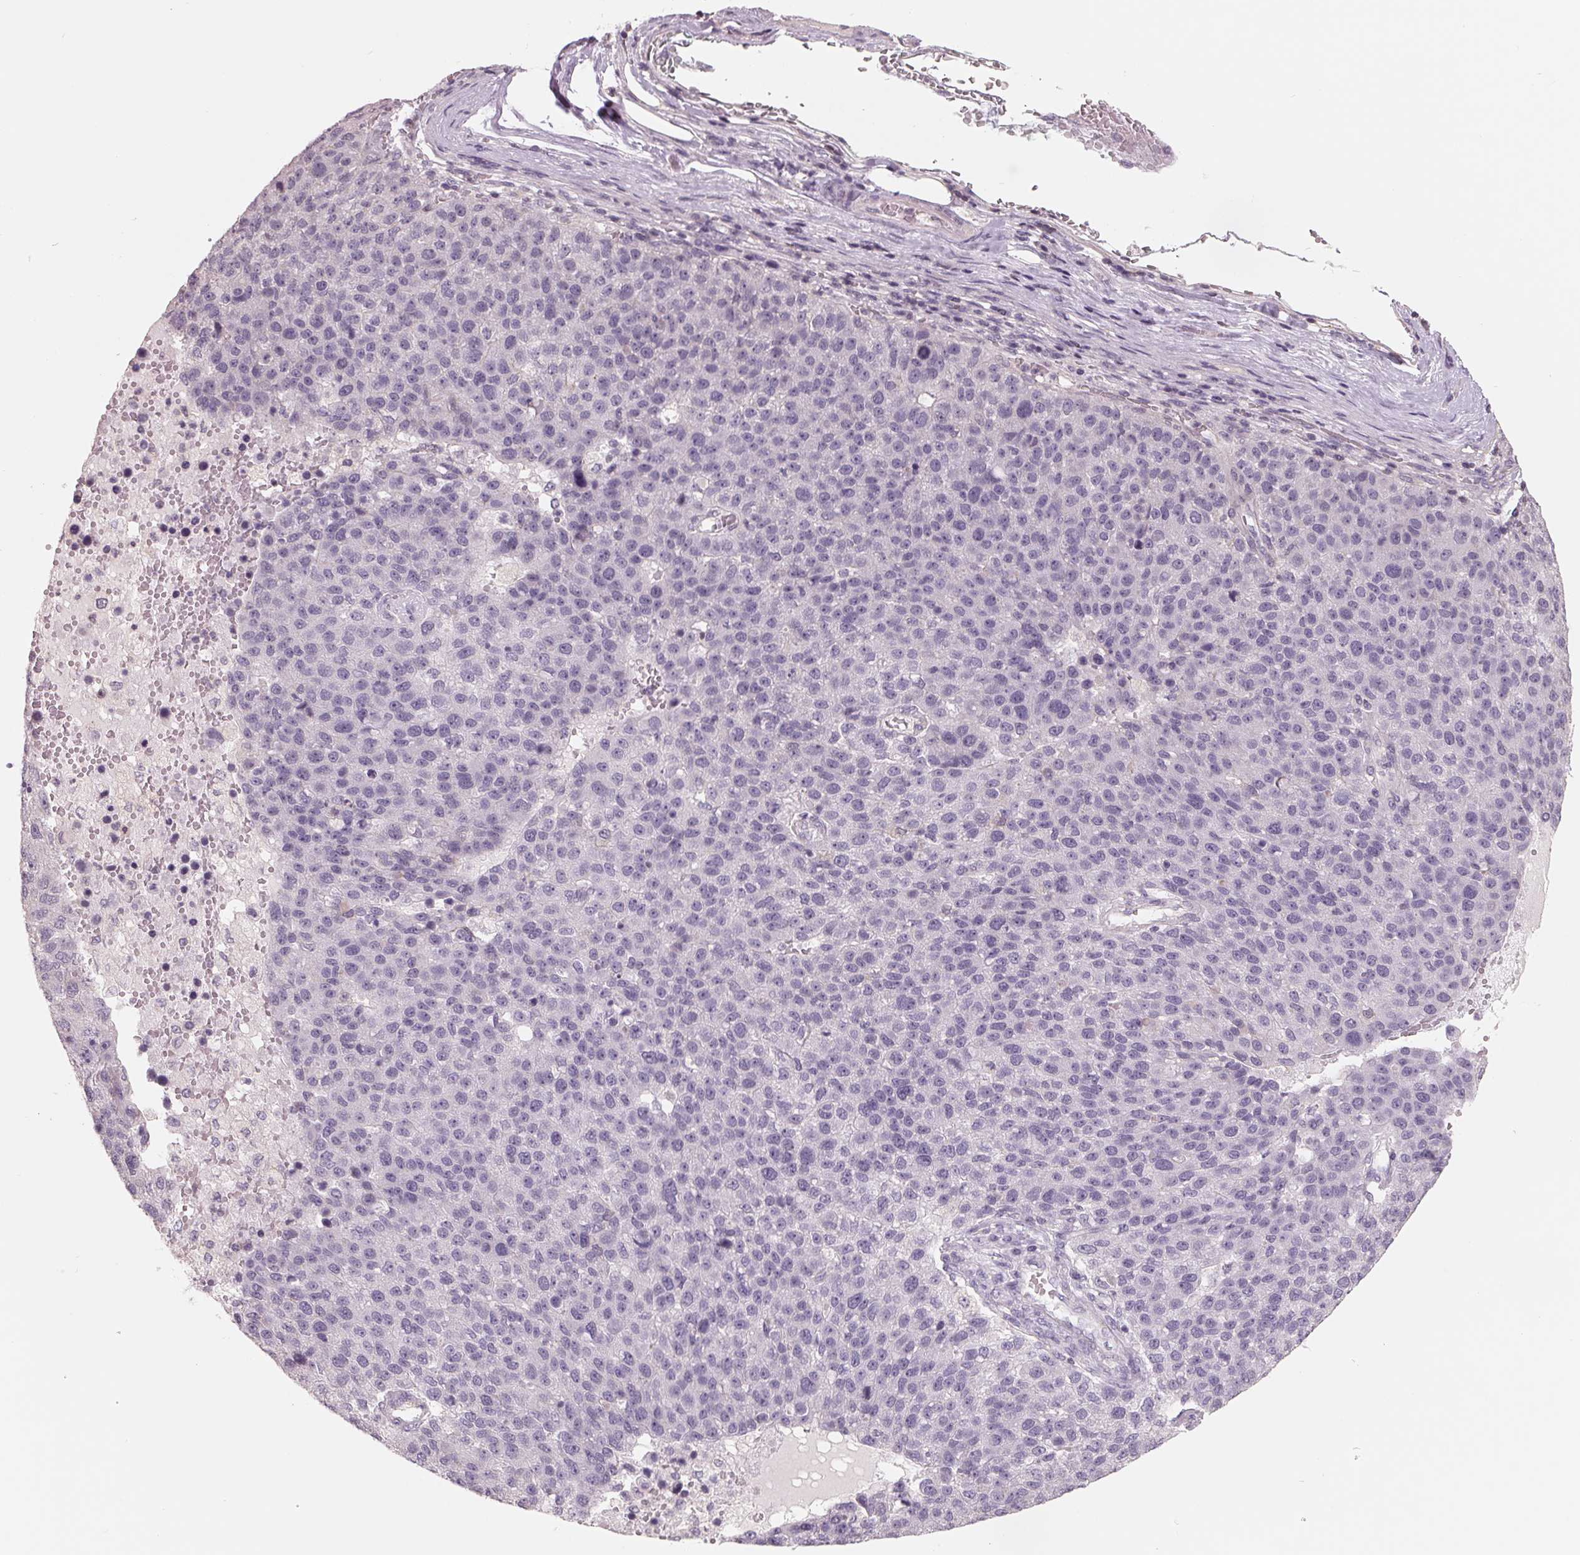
{"staining": {"intensity": "negative", "quantity": "none", "location": "none"}, "tissue": "pancreatic cancer", "cell_type": "Tumor cells", "image_type": "cancer", "snomed": [{"axis": "morphology", "description": "Adenocarcinoma, NOS"}, {"axis": "topography", "description": "Pancreas"}], "caption": "This is a micrograph of IHC staining of pancreatic cancer, which shows no expression in tumor cells. (Immunohistochemistry (ihc), brightfield microscopy, high magnification).", "gene": "FTCD", "patient": {"sex": "female", "age": 61}}